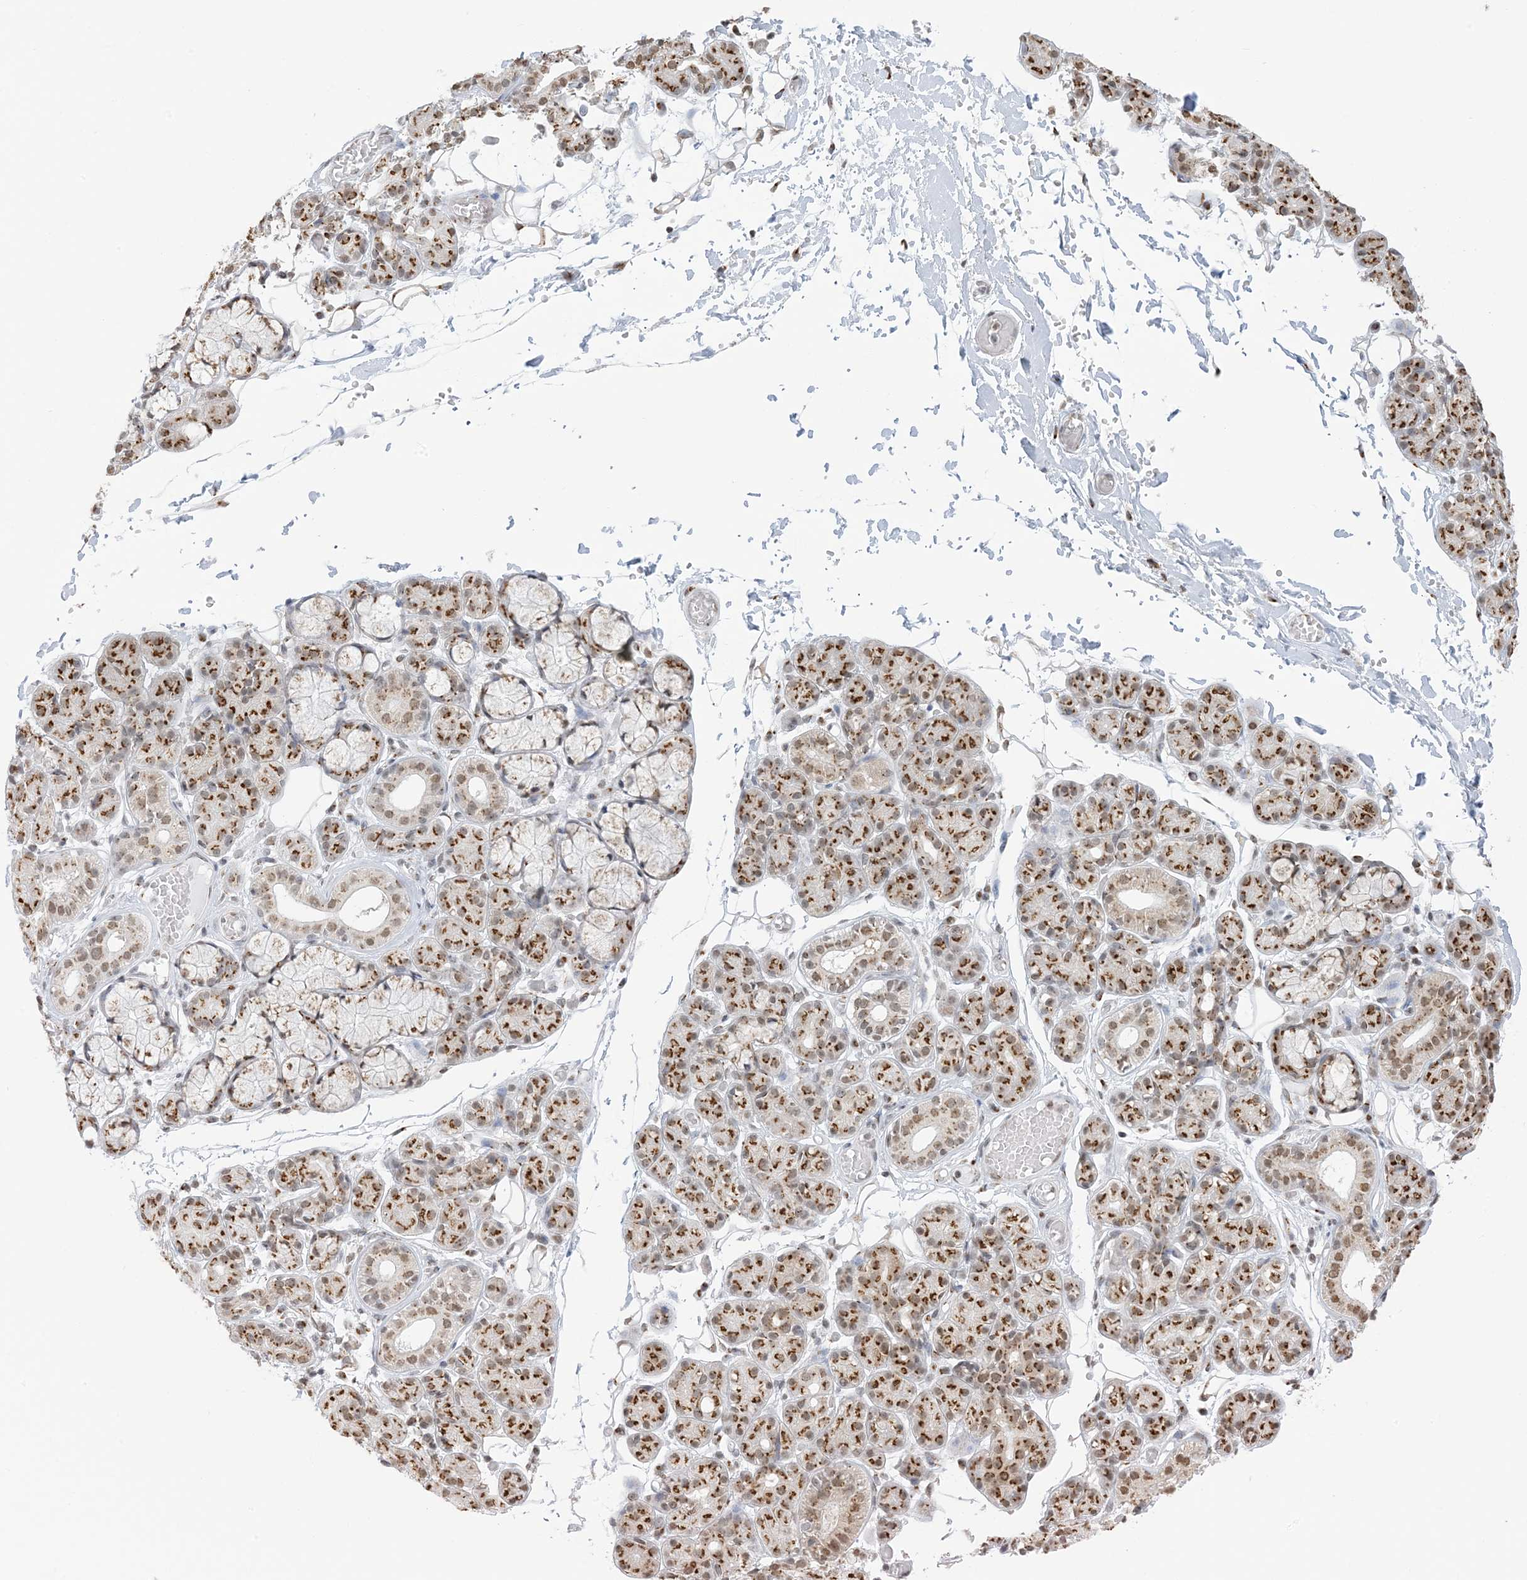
{"staining": {"intensity": "moderate", "quantity": ">75%", "location": "cytoplasmic/membranous,nuclear"}, "tissue": "salivary gland", "cell_type": "Glandular cells", "image_type": "normal", "snomed": [{"axis": "morphology", "description": "Normal tissue, NOS"}, {"axis": "topography", "description": "Salivary gland"}], "caption": "A high-resolution photomicrograph shows immunohistochemistry (IHC) staining of normal salivary gland, which exhibits moderate cytoplasmic/membranous,nuclear positivity in about >75% of glandular cells.", "gene": "GPR107", "patient": {"sex": "male", "age": 63}}